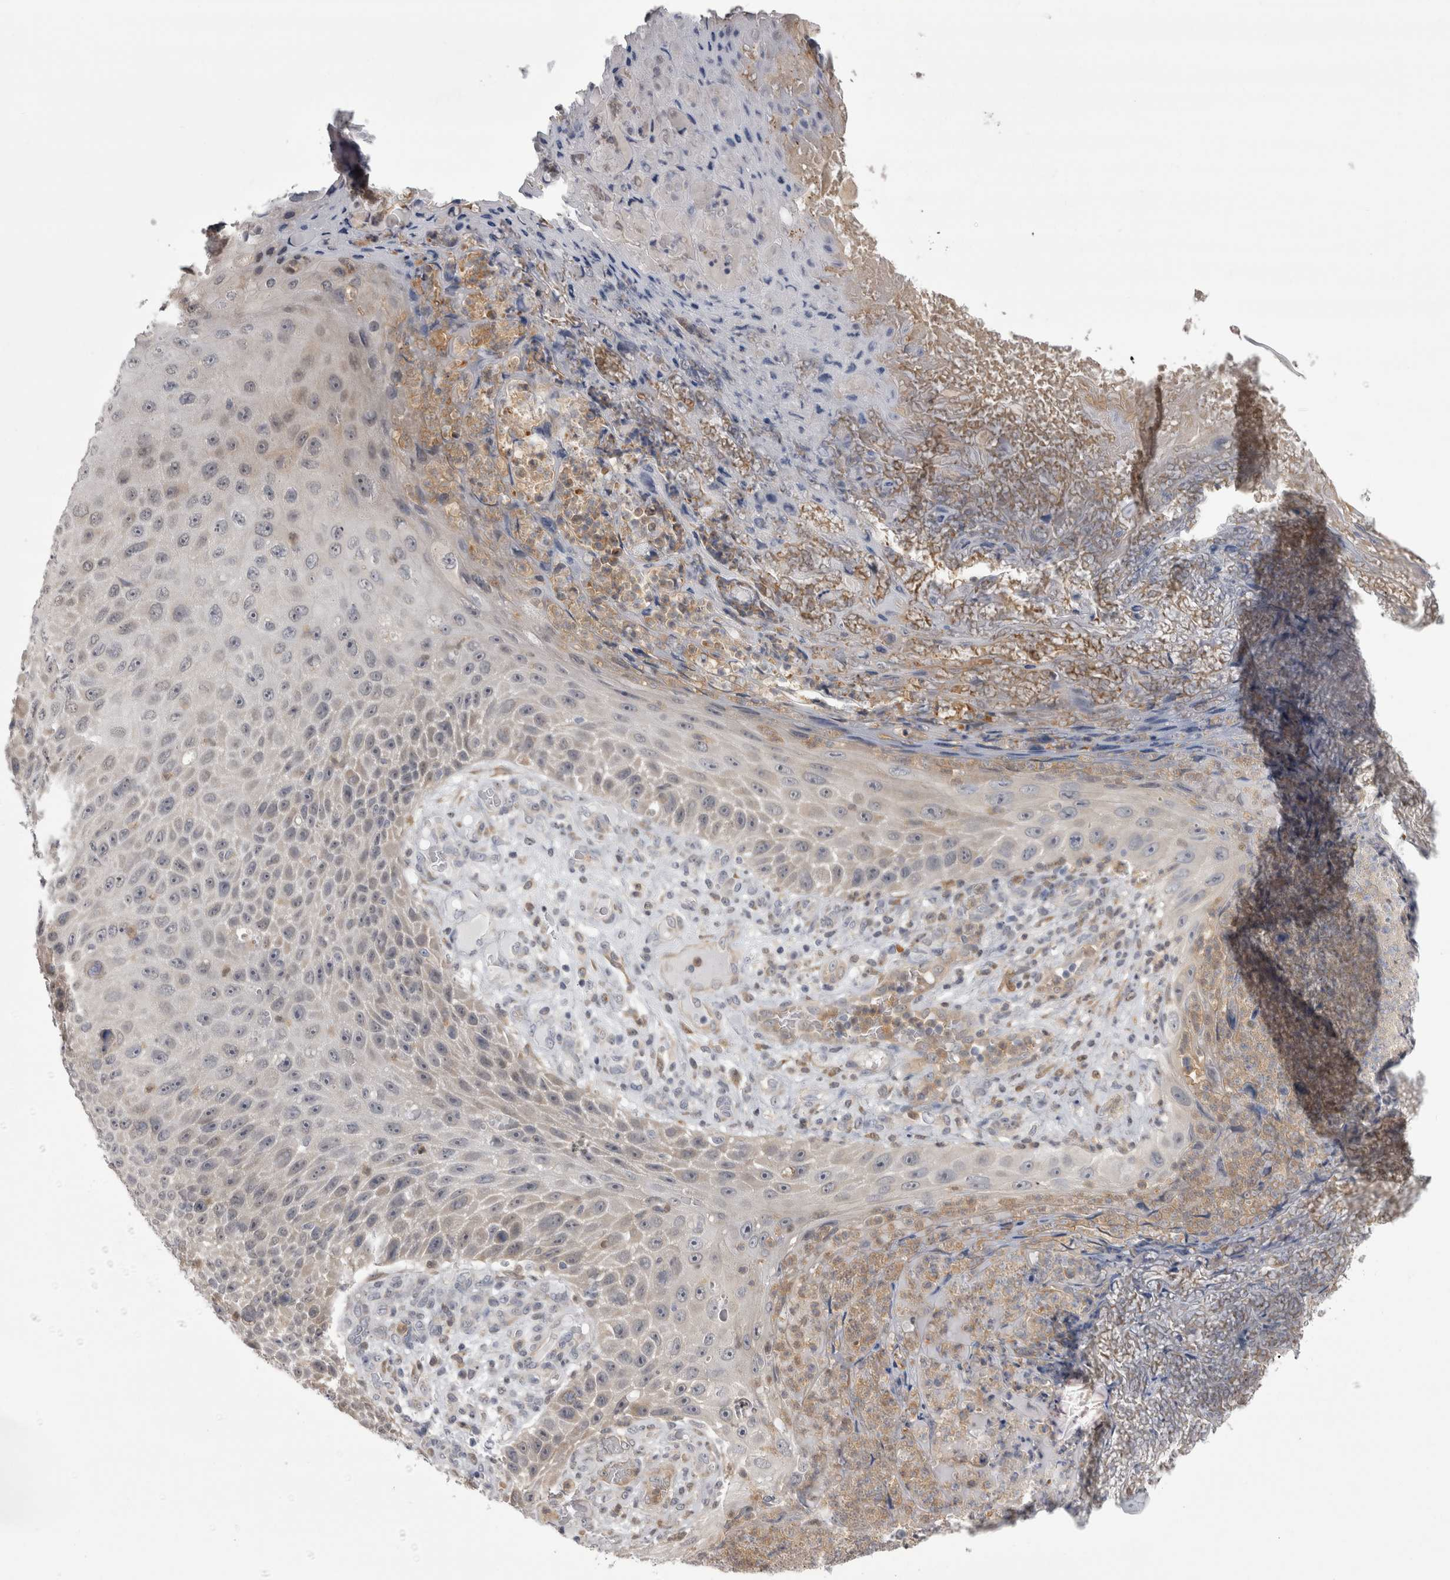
{"staining": {"intensity": "weak", "quantity": "<25%", "location": "cytoplasmic/membranous"}, "tissue": "skin cancer", "cell_type": "Tumor cells", "image_type": "cancer", "snomed": [{"axis": "morphology", "description": "Squamous cell carcinoma, NOS"}, {"axis": "topography", "description": "Skin"}], "caption": "Immunohistochemistry (IHC) image of neoplastic tissue: human squamous cell carcinoma (skin) stained with DAB reveals no significant protein expression in tumor cells. (Immunohistochemistry (IHC), brightfield microscopy, high magnification).", "gene": "CHIC2", "patient": {"sex": "female", "age": 88}}